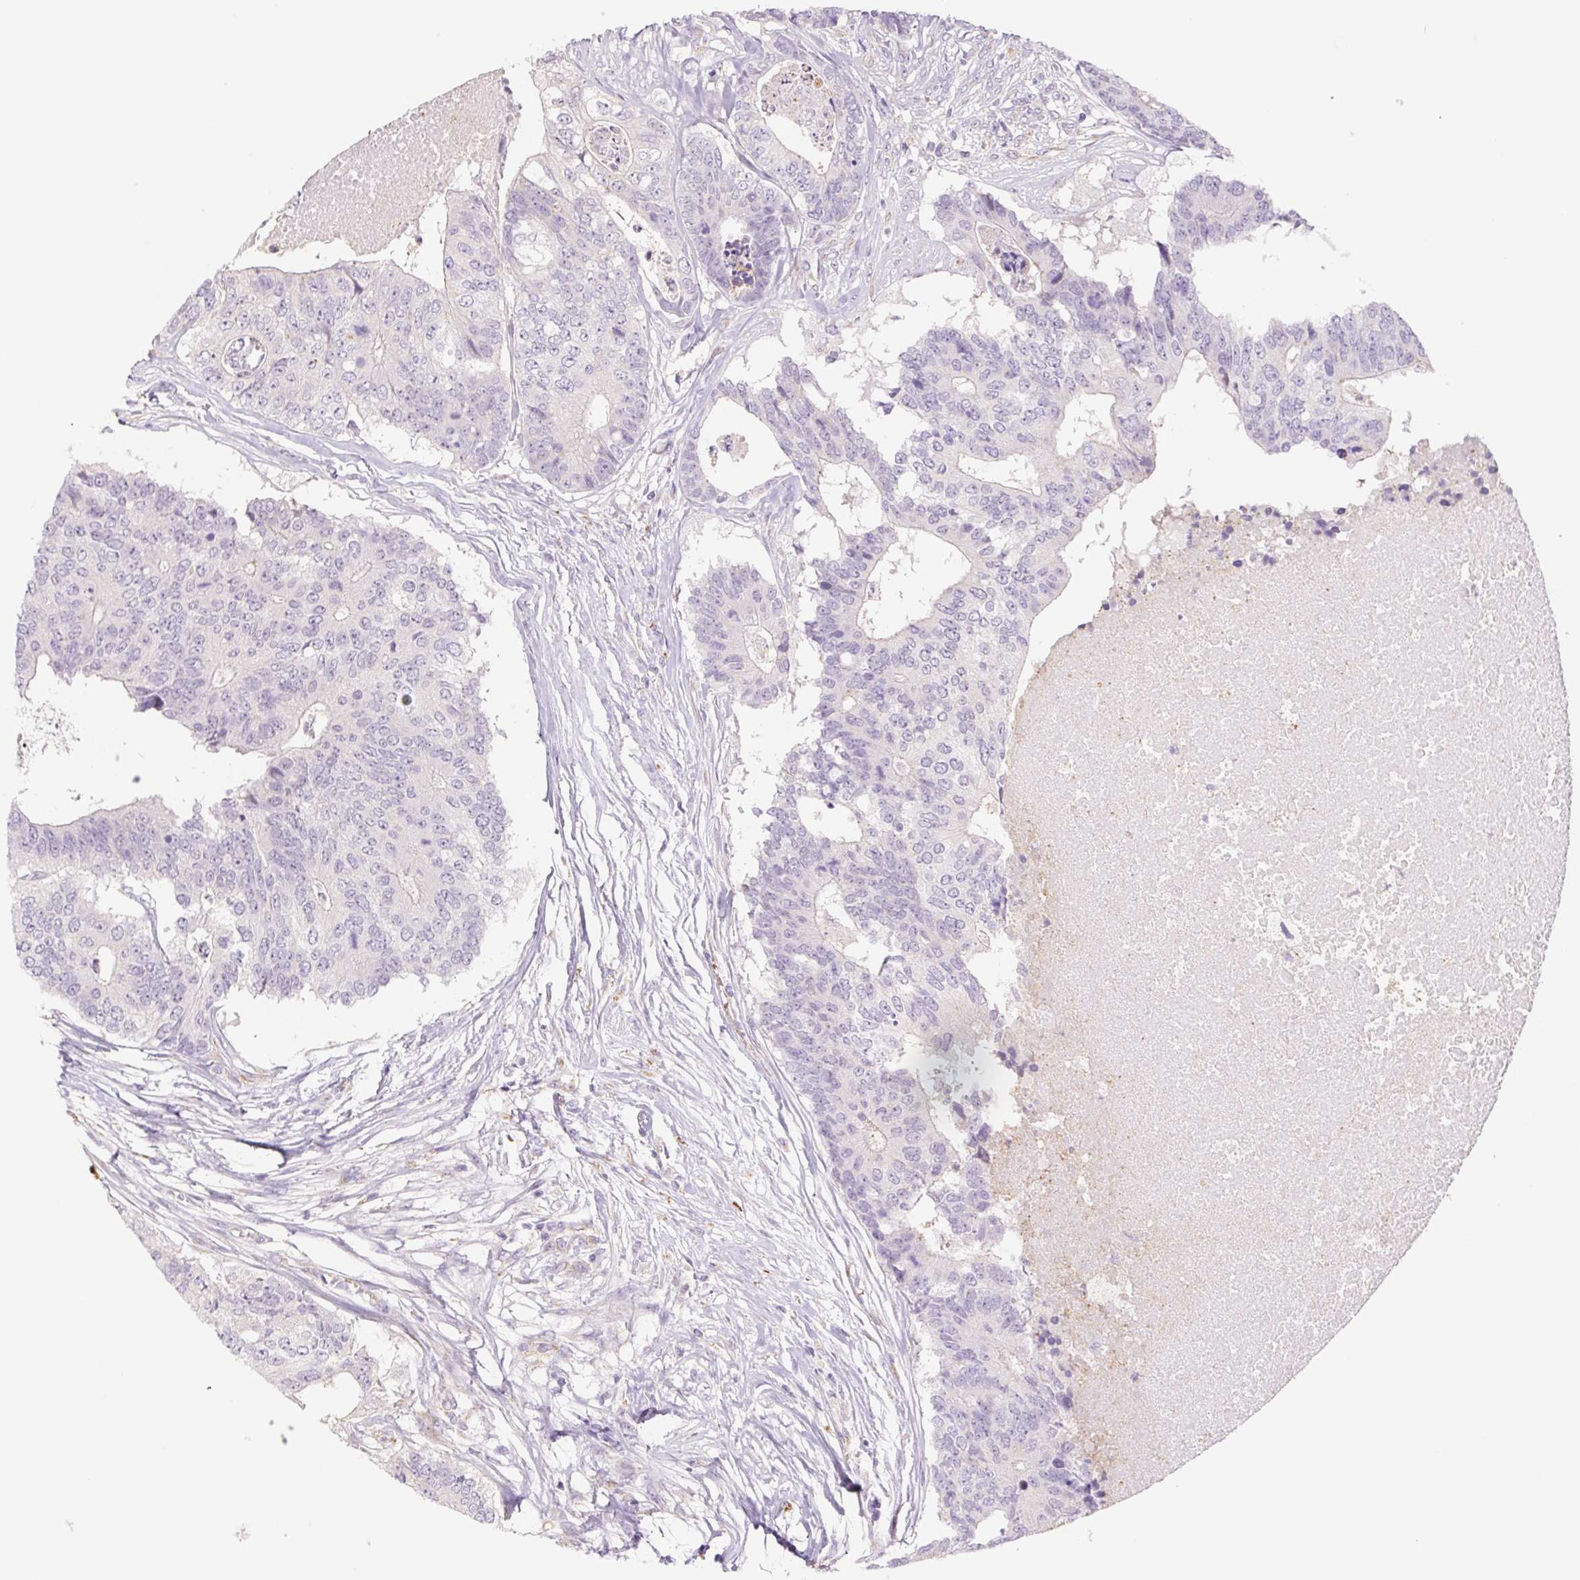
{"staining": {"intensity": "negative", "quantity": "none", "location": "none"}, "tissue": "colorectal cancer", "cell_type": "Tumor cells", "image_type": "cancer", "snomed": [{"axis": "morphology", "description": "Adenocarcinoma, NOS"}, {"axis": "topography", "description": "Colon"}], "caption": "High magnification brightfield microscopy of colorectal cancer (adenocarcinoma) stained with DAB (3,3'-diaminobenzidine) (brown) and counterstained with hematoxylin (blue): tumor cells show no significant expression.", "gene": "IGFL3", "patient": {"sex": "female", "age": 67}}